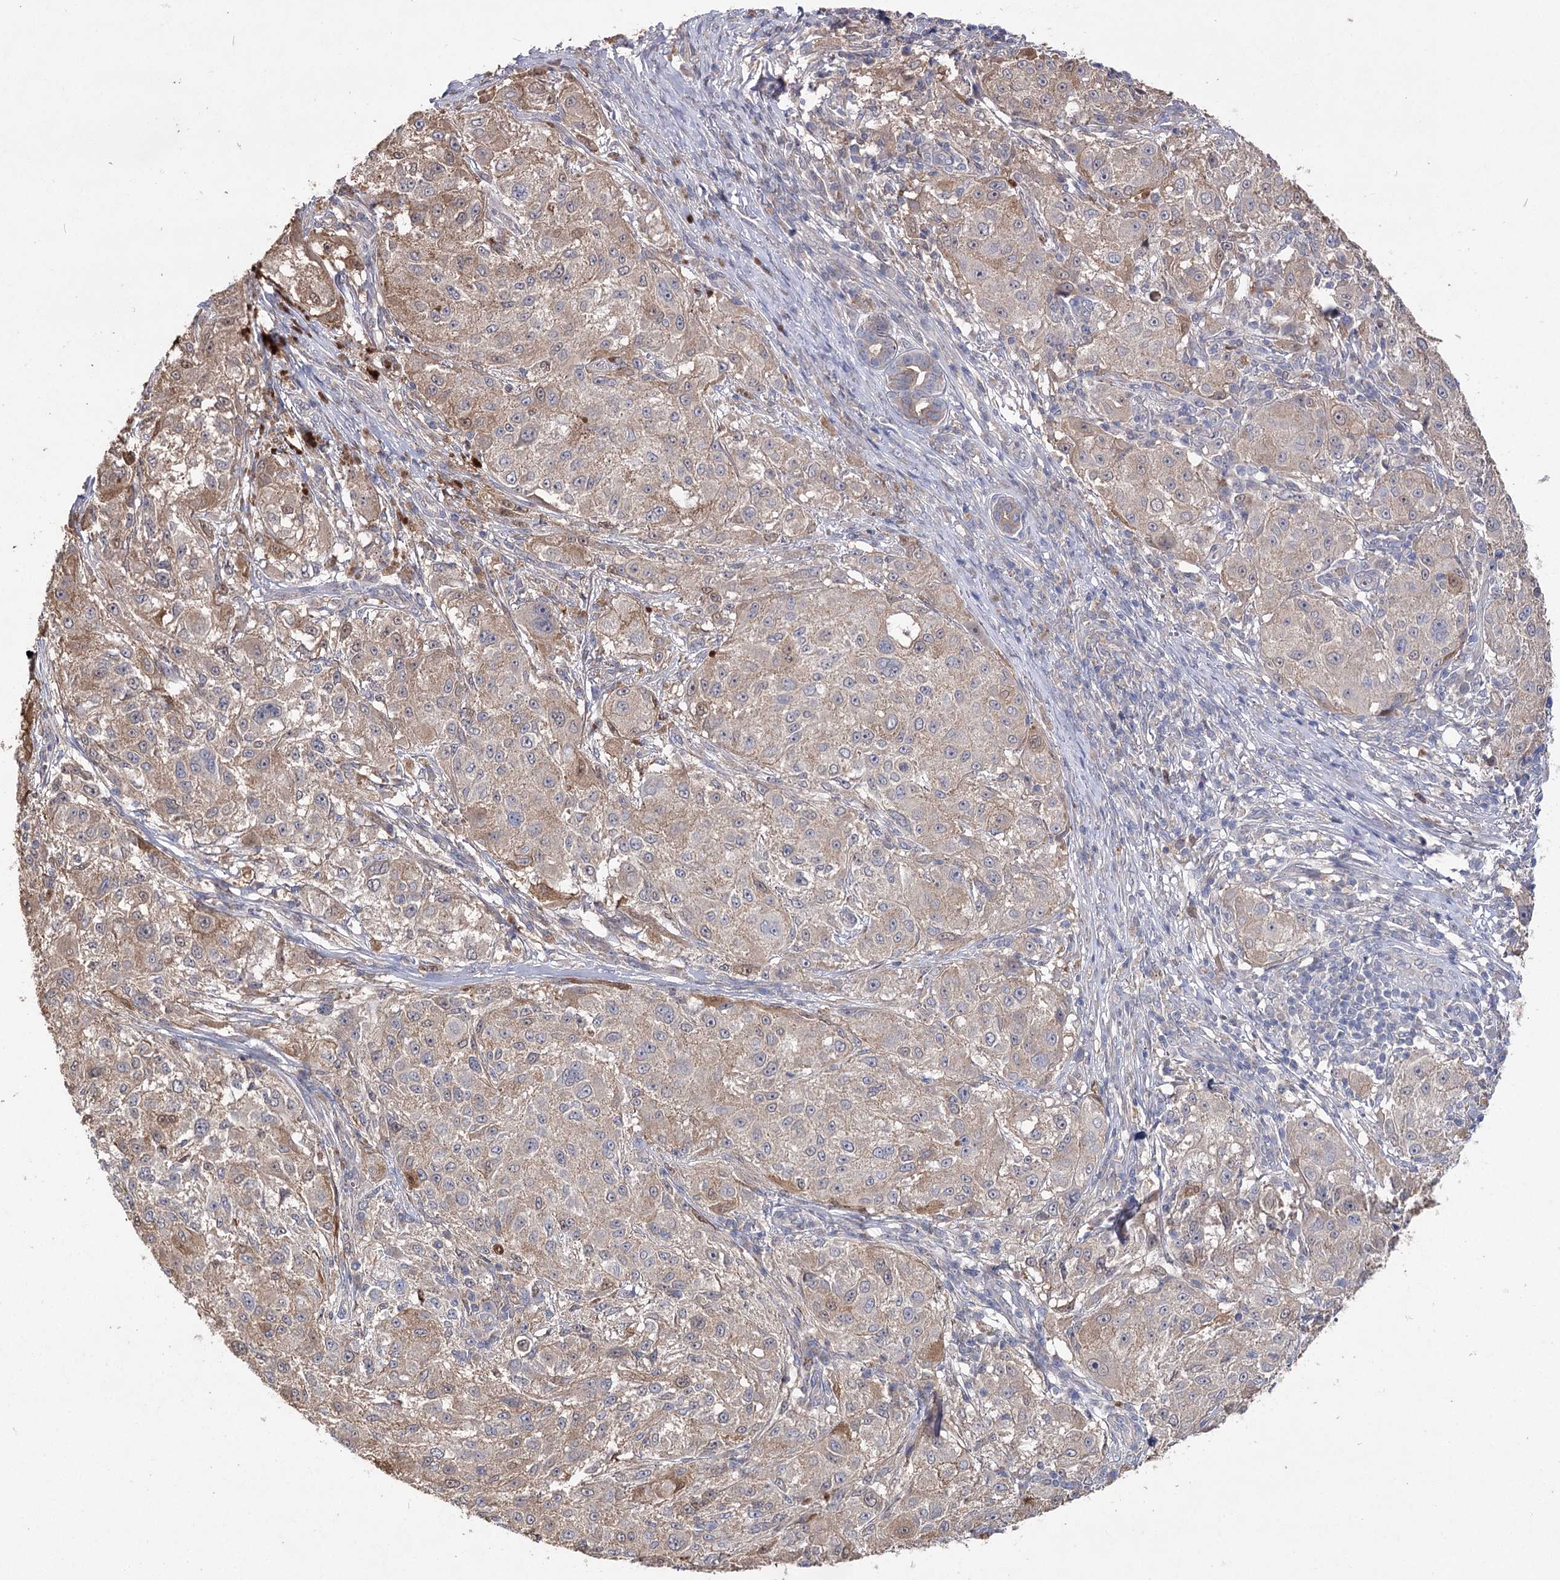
{"staining": {"intensity": "weak", "quantity": ">75%", "location": "cytoplasmic/membranous"}, "tissue": "melanoma", "cell_type": "Tumor cells", "image_type": "cancer", "snomed": [{"axis": "morphology", "description": "Necrosis, NOS"}, {"axis": "morphology", "description": "Malignant melanoma, NOS"}, {"axis": "topography", "description": "Skin"}], "caption": "Protein expression analysis of melanoma shows weak cytoplasmic/membranous positivity in approximately >75% of tumor cells. (Stains: DAB in brown, nuclei in blue, Microscopy: brightfield microscopy at high magnification).", "gene": "AURKC", "patient": {"sex": "female", "age": 87}}